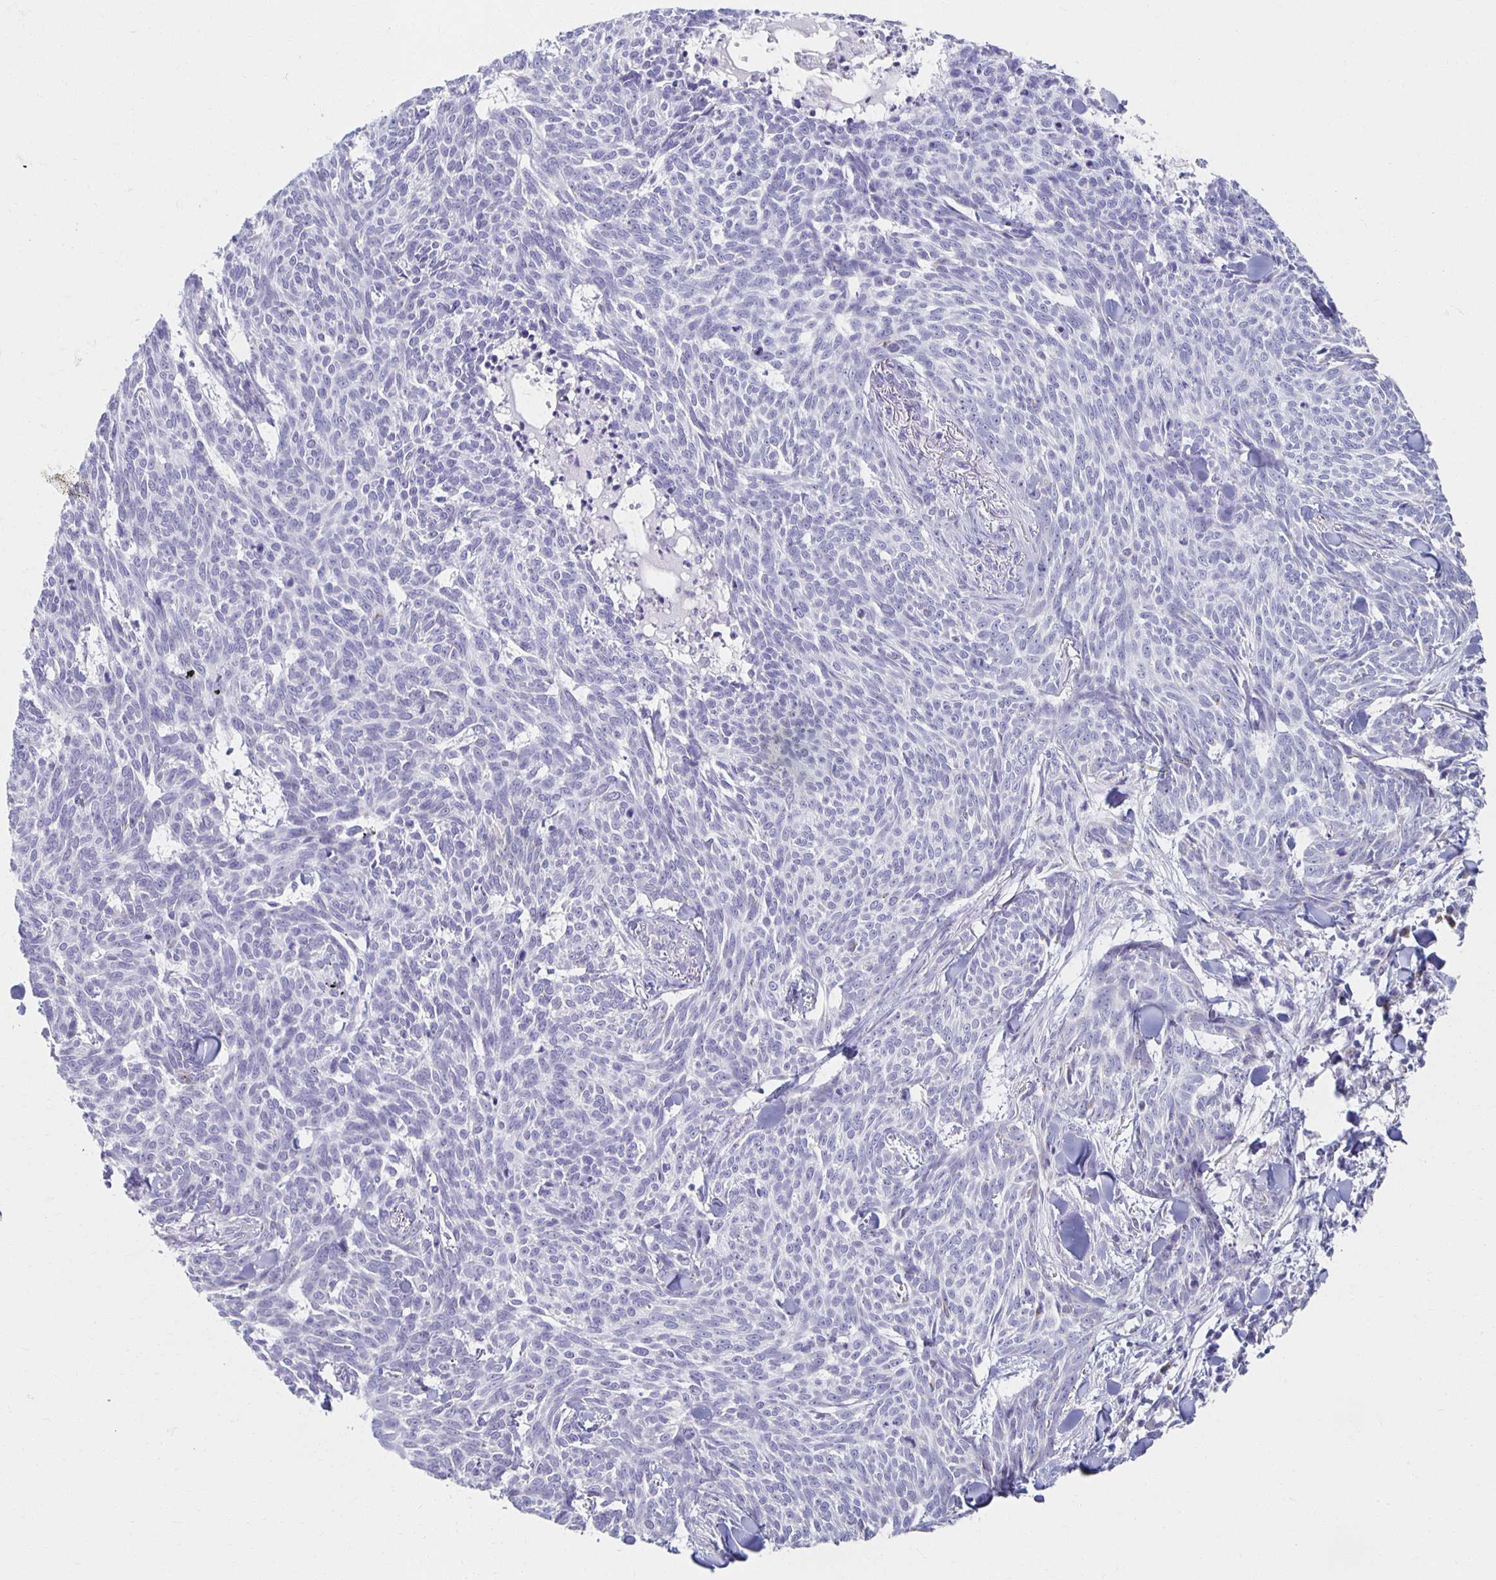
{"staining": {"intensity": "negative", "quantity": "none", "location": "none"}, "tissue": "skin cancer", "cell_type": "Tumor cells", "image_type": "cancer", "snomed": [{"axis": "morphology", "description": "Basal cell carcinoma"}, {"axis": "topography", "description": "Skin"}], "caption": "An immunohistochemistry histopathology image of skin cancer is shown. There is no staining in tumor cells of skin cancer.", "gene": "TEX44", "patient": {"sex": "female", "age": 93}}